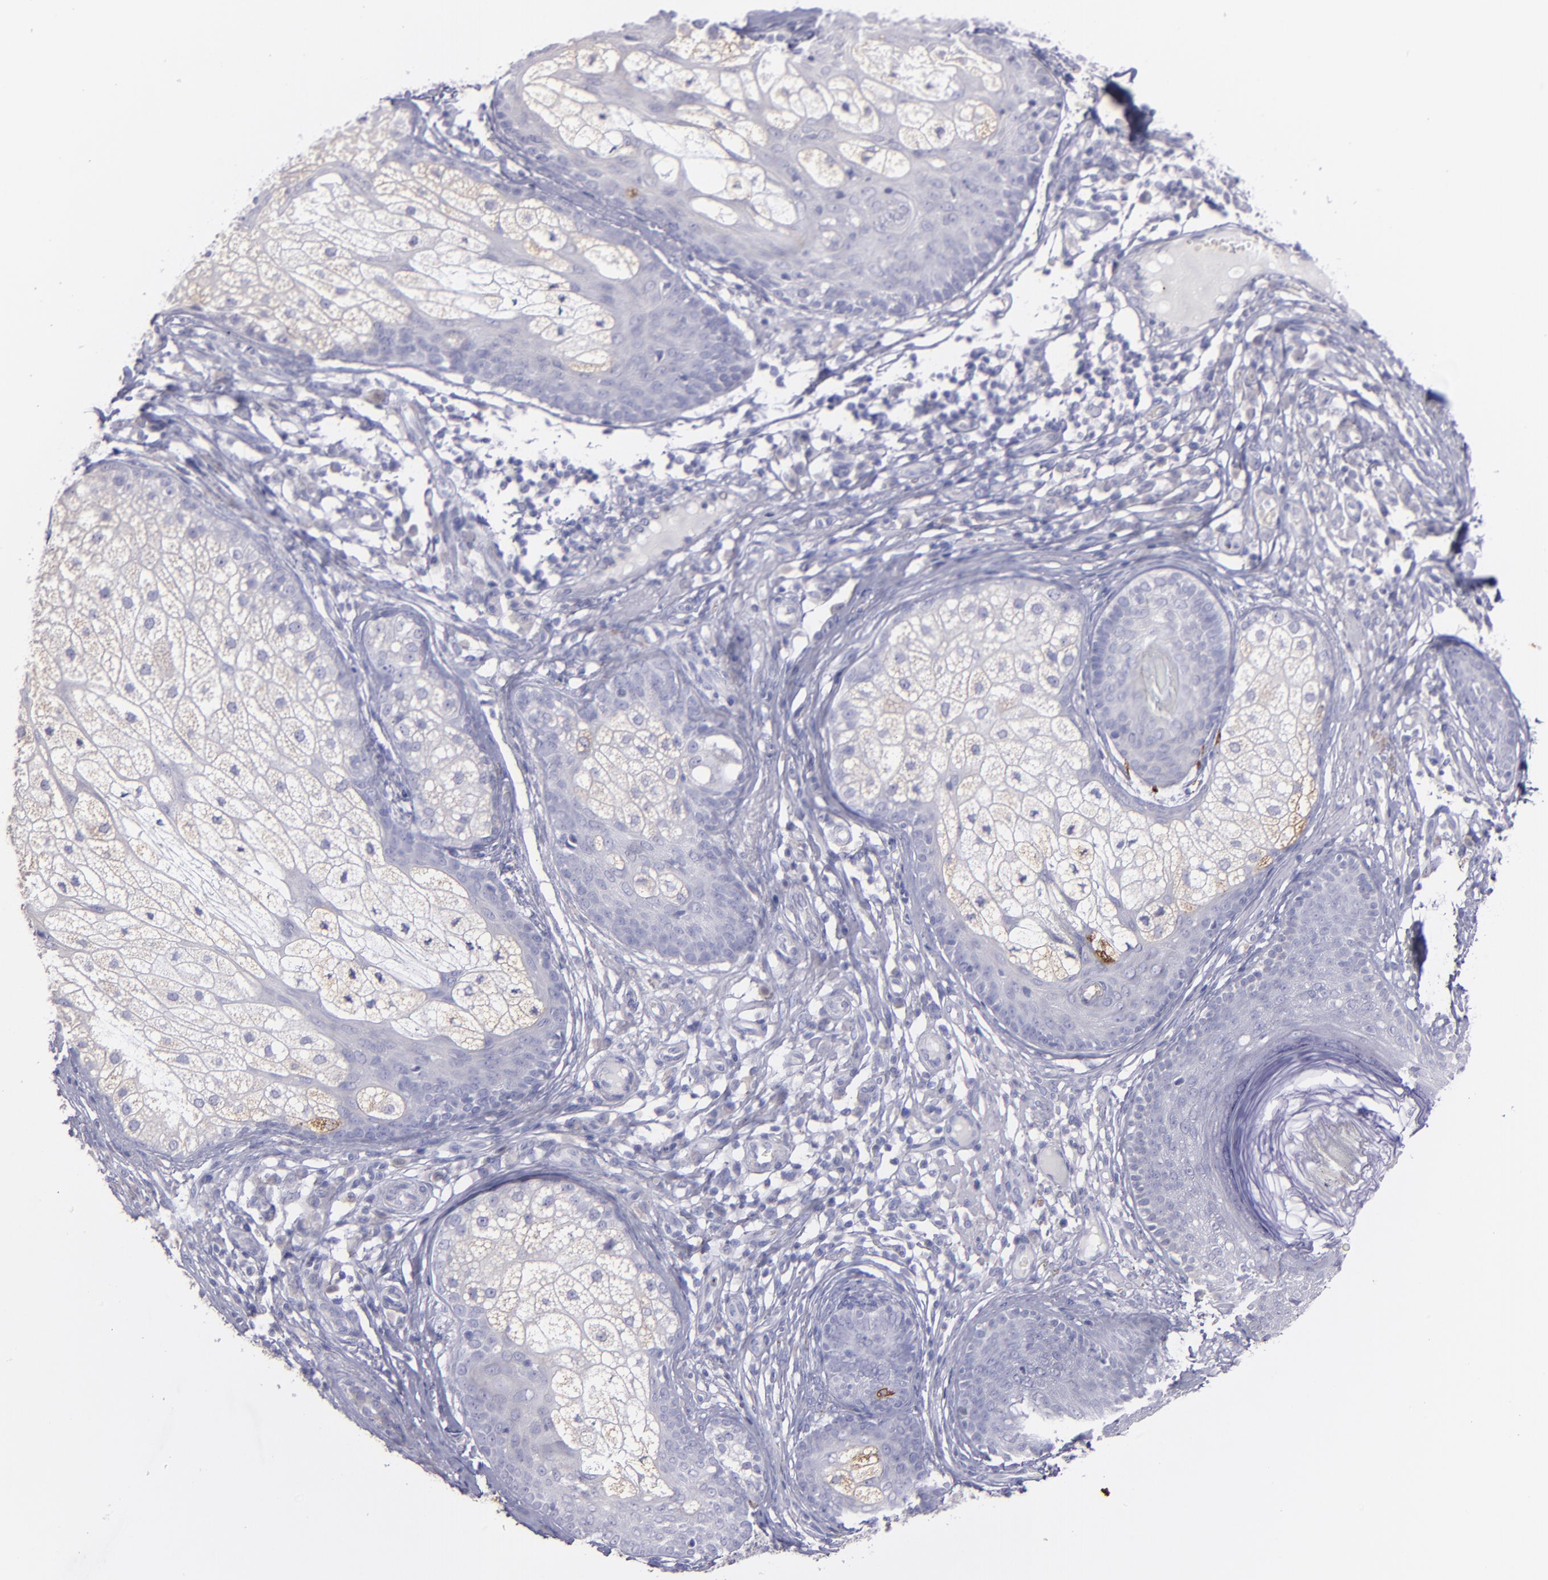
{"staining": {"intensity": "negative", "quantity": "none", "location": "none"}, "tissue": "skin cancer", "cell_type": "Tumor cells", "image_type": "cancer", "snomed": [{"axis": "morphology", "description": "Basal cell carcinoma"}, {"axis": "topography", "description": "Skin"}], "caption": "There is no significant positivity in tumor cells of skin cancer.", "gene": "SNAP25", "patient": {"sex": "male", "age": 74}}